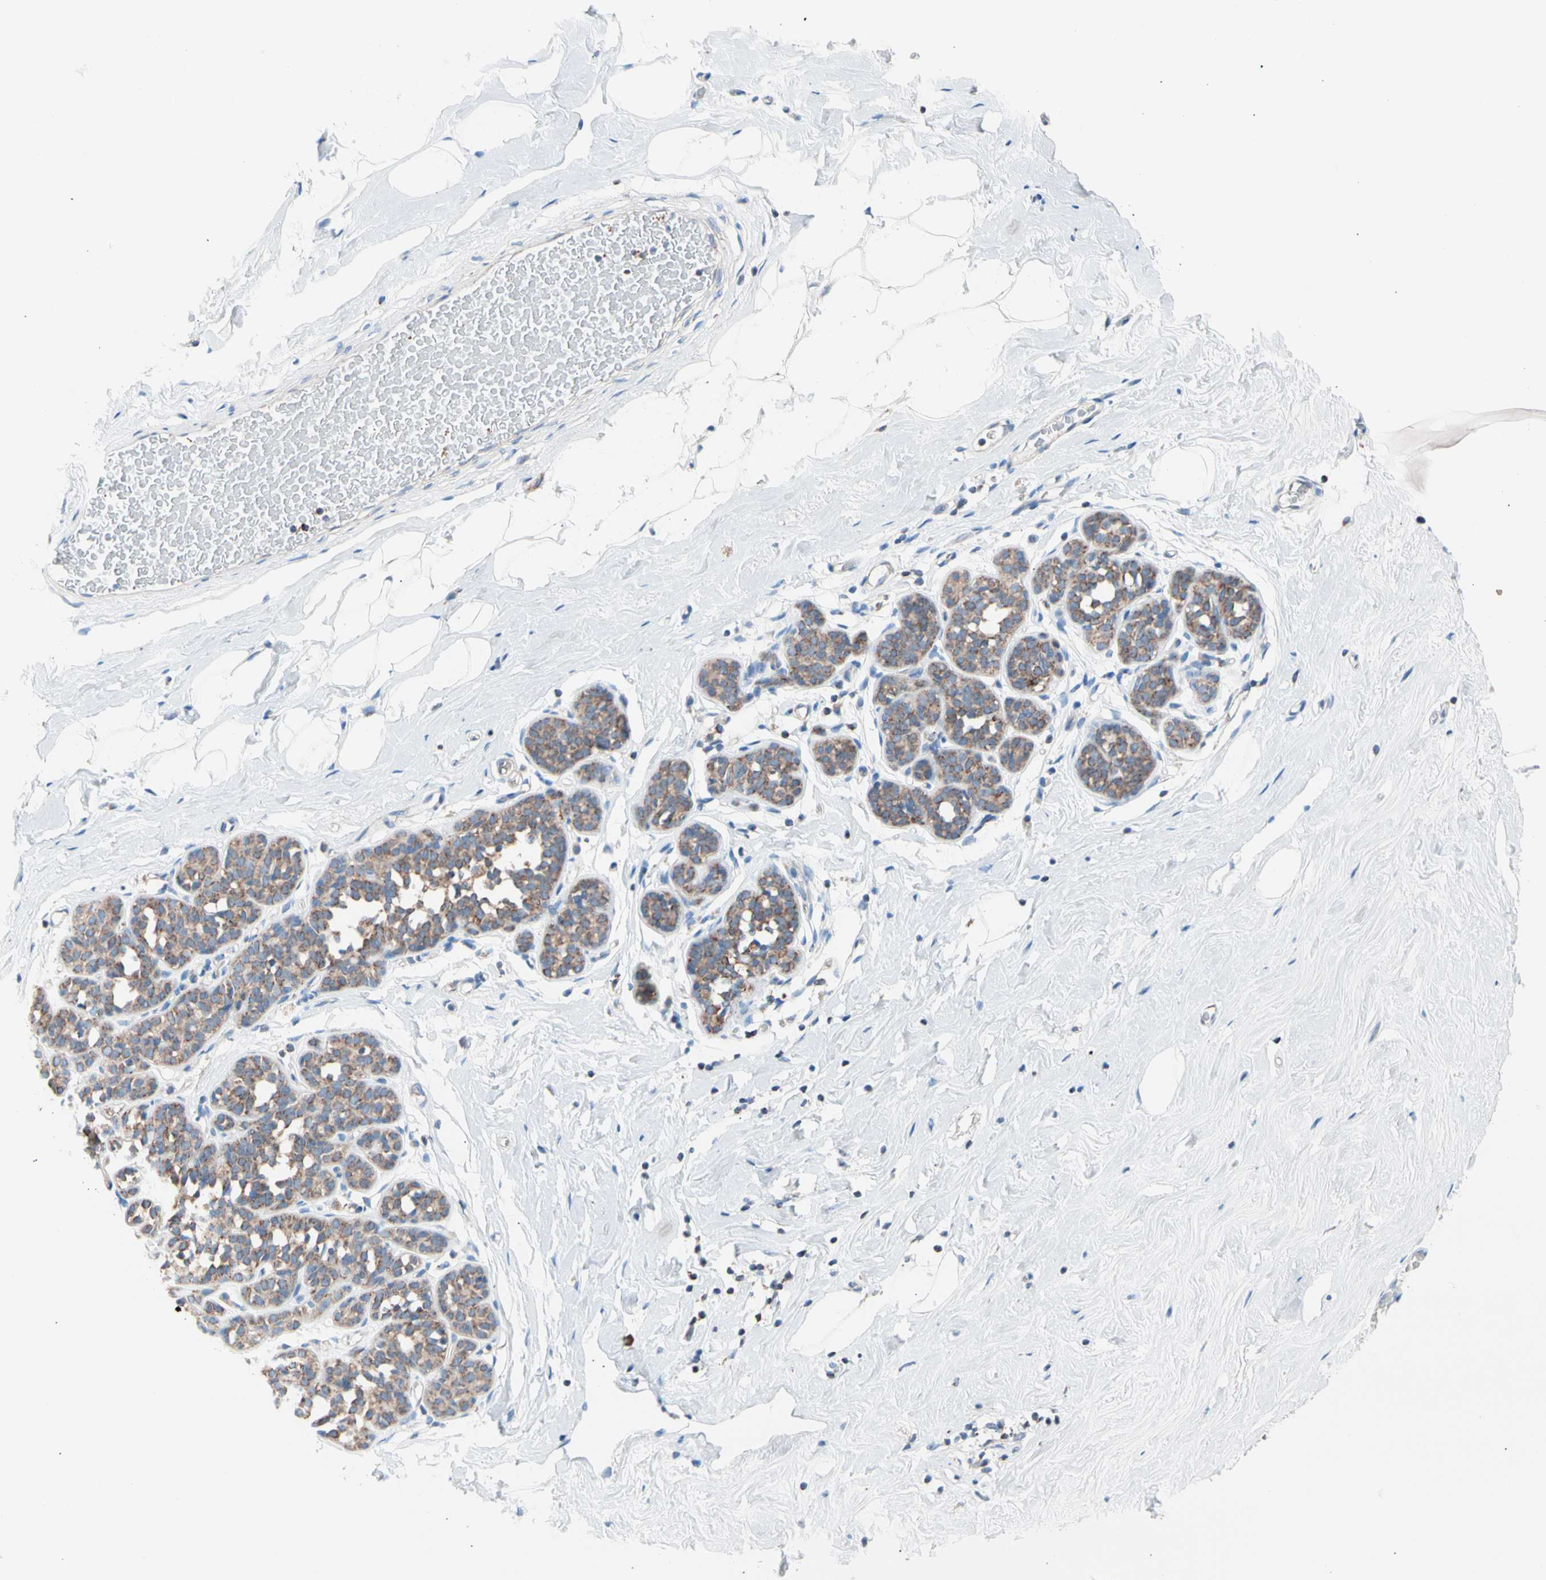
{"staining": {"intensity": "negative", "quantity": "none", "location": "none"}, "tissue": "breast", "cell_type": "Adipocytes", "image_type": "normal", "snomed": [{"axis": "morphology", "description": "Normal tissue, NOS"}, {"axis": "topography", "description": "Breast"}], "caption": "The photomicrograph displays no staining of adipocytes in benign breast. (DAB immunohistochemistry, high magnification).", "gene": "HK1", "patient": {"sex": "female", "age": 75}}